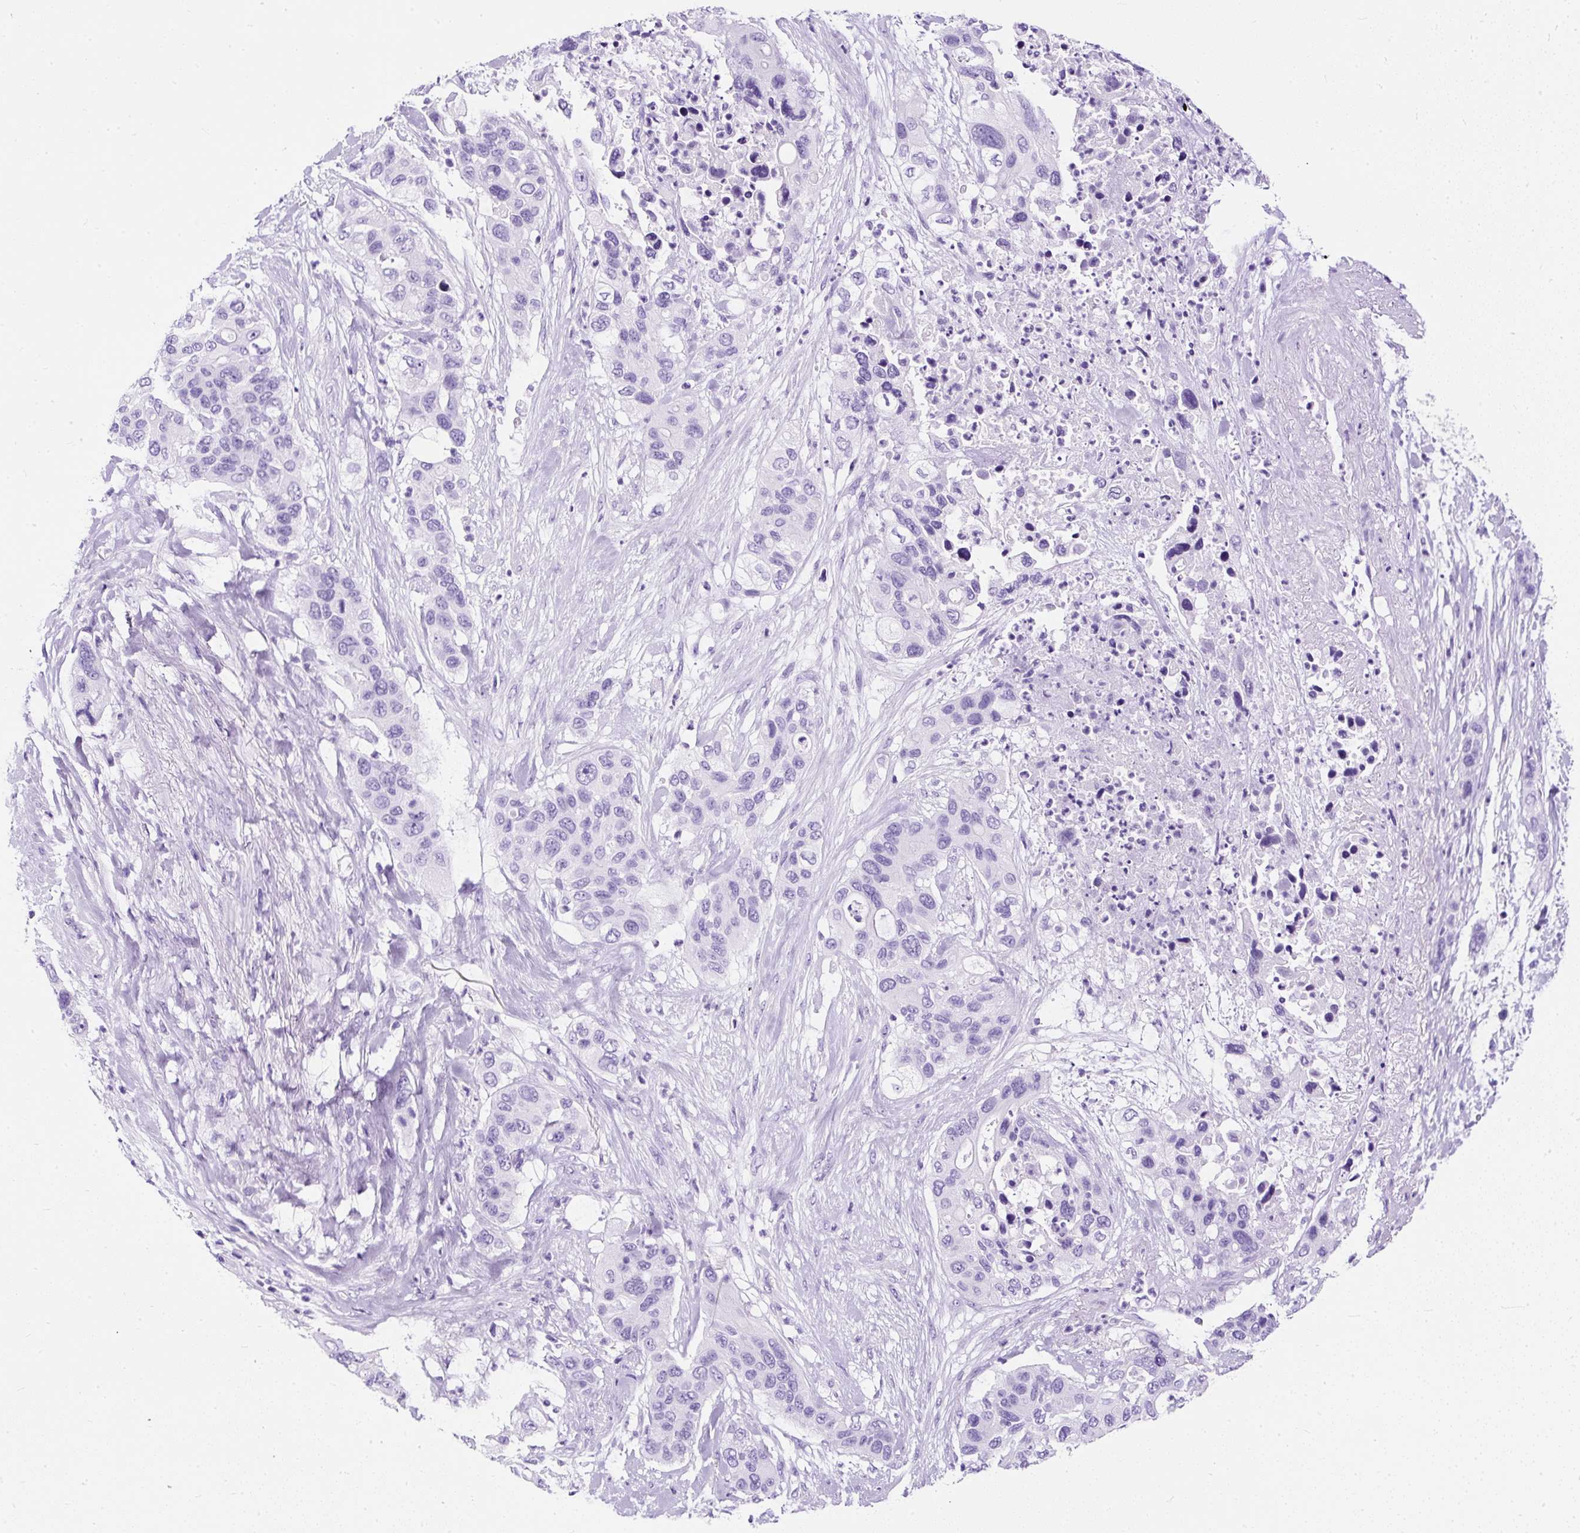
{"staining": {"intensity": "negative", "quantity": "none", "location": "none"}, "tissue": "pancreatic cancer", "cell_type": "Tumor cells", "image_type": "cancer", "snomed": [{"axis": "morphology", "description": "Adenocarcinoma, NOS"}, {"axis": "topography", "description": "Pancreas"}], "caption": "There is no significant expression in tumor cells of pancreatic cancer (adenocarcinoma). (DAB (3,3'-diaminobenzidine) immunohistochemistry visualized using brightfield microscopy, high magnification).", "gene": "NTS", "patient": {"sex": "female", "age": 71}}